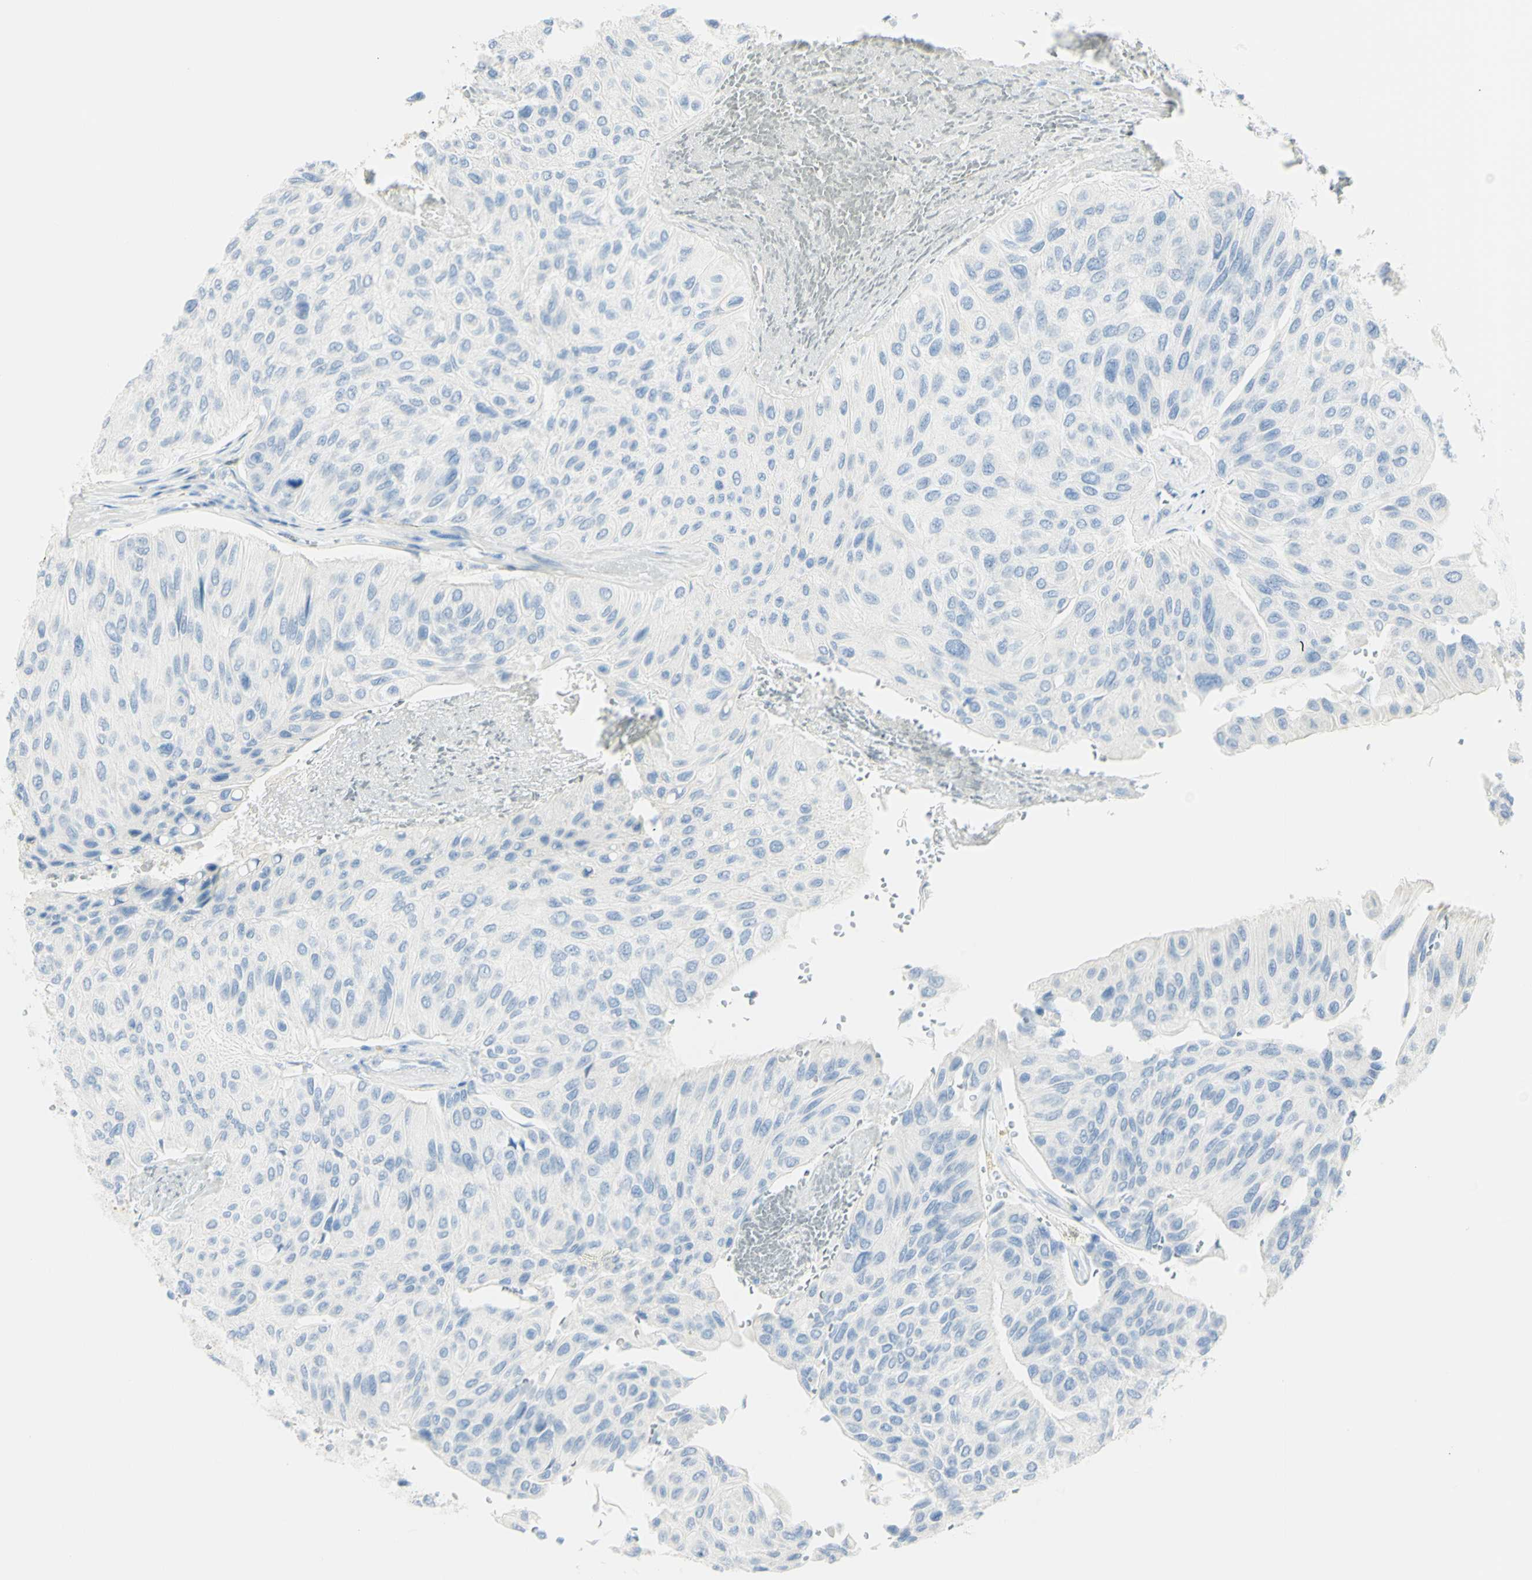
{"staining": {"intensity": "negative", "quantity": "none", "location": "none"}, "tissue": "urothelial cancer", "cell_type": "Tumor cells", "image_type": "cancer", "snomed": [{"axis": "morphology", "description": "Urothelial carcinoma, High grade"}, {"axis": "topography", "description": "Urinary bladder"}], "caption": "The micrograph exhibits no staining of tumor cells in urothelial cancer.", "gene": "LETM1", "patient": {"sex": "male", "age": 66}}